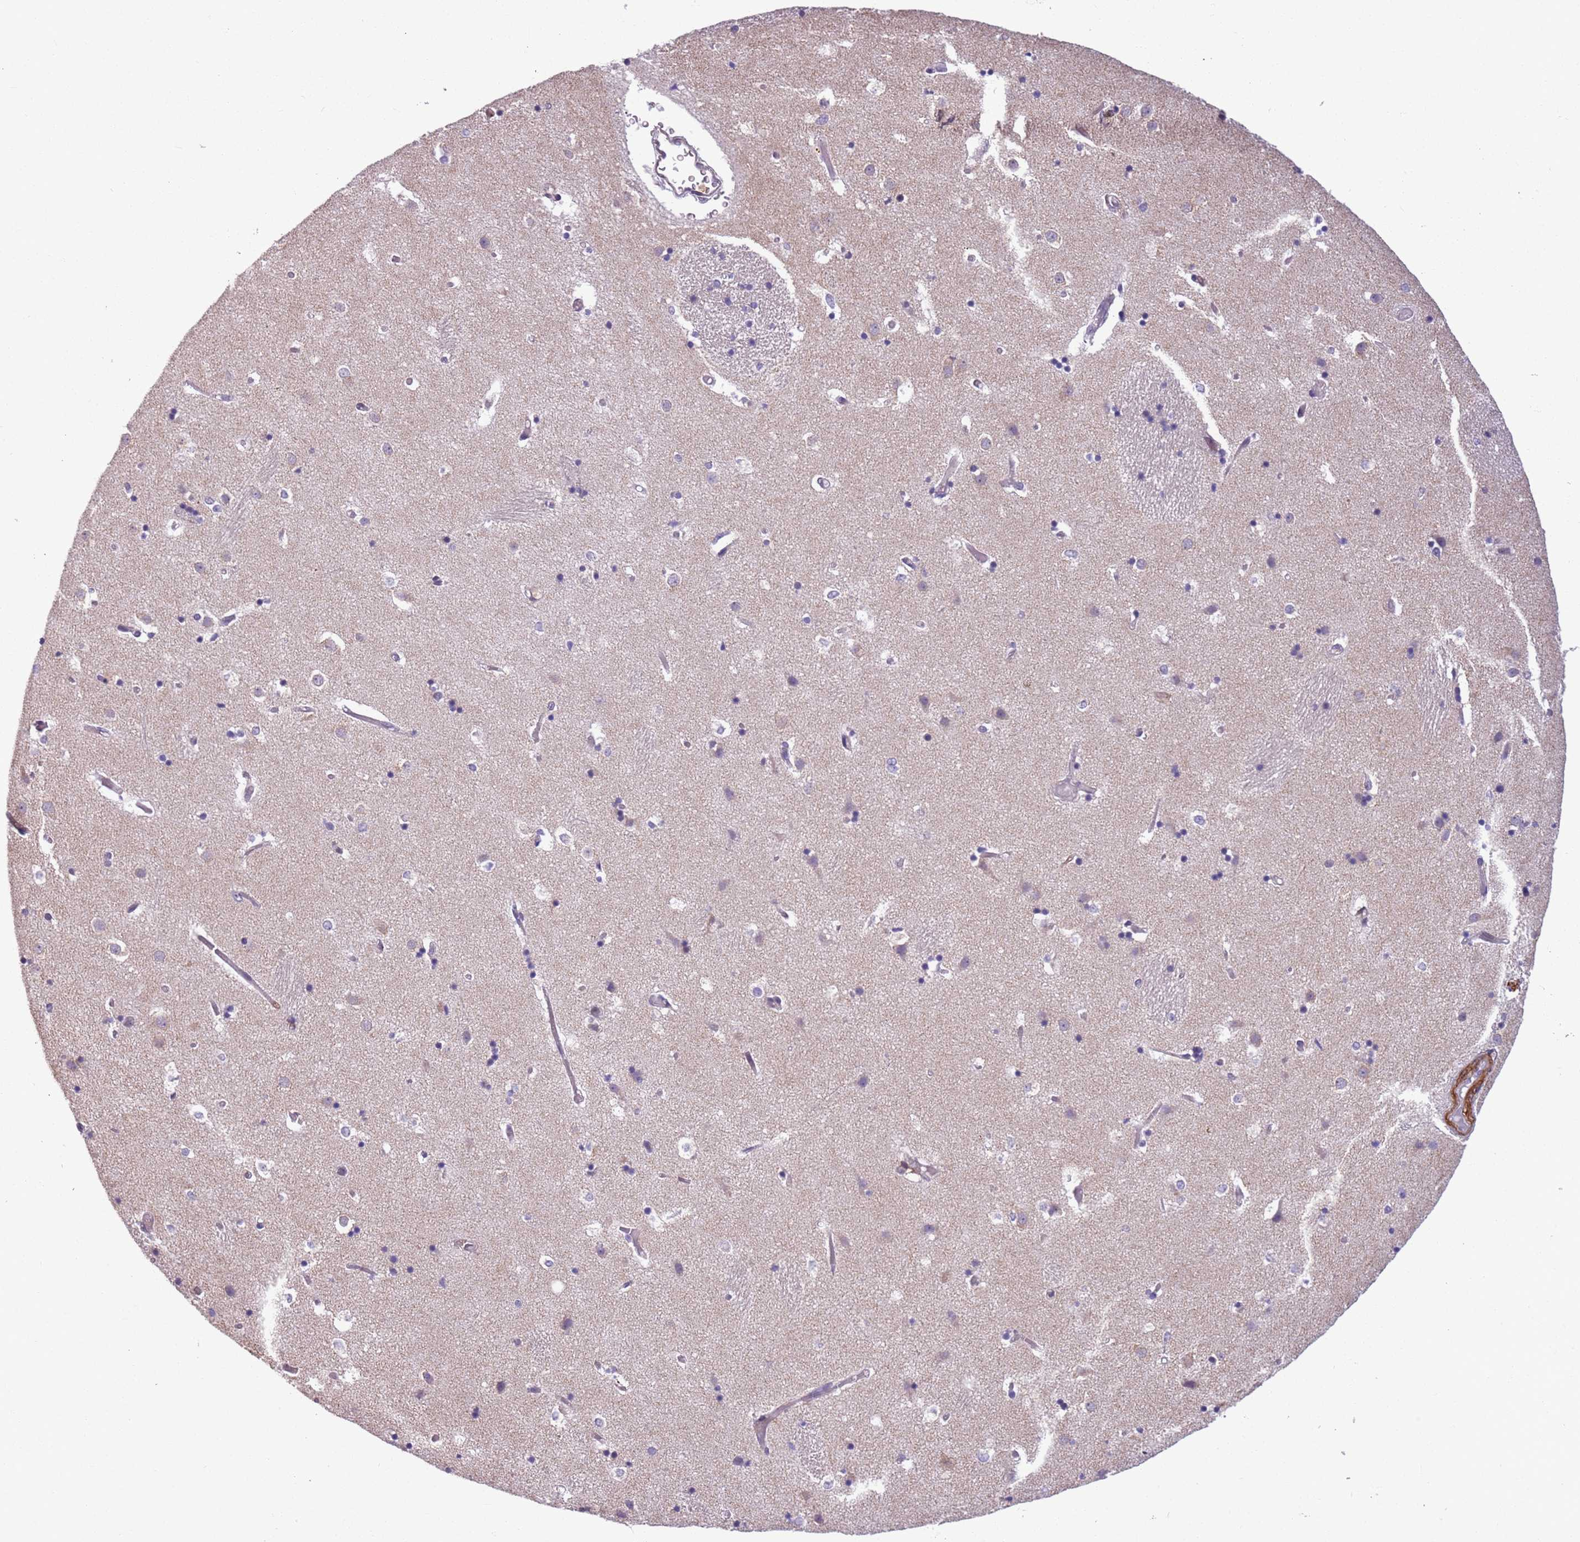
{"staining": {"intensity": "negative", "quantity": "none", "location": "none"}, "tissue": "caudate", "cell_type": "Glial cells", "image_type": "normal", "snomed": [{"axis": "morphology", "description": "Normal tissue, NOS"}, {"axis": "topography", "description": "Lateral ventricle wall"}], "caption": "IHC histopathology image of unremarkable caudate stained for a protein (brown), which reveals no staining in glial cells.", "gene": "JAML", "patient": {"sex": "female", "age": 52}}